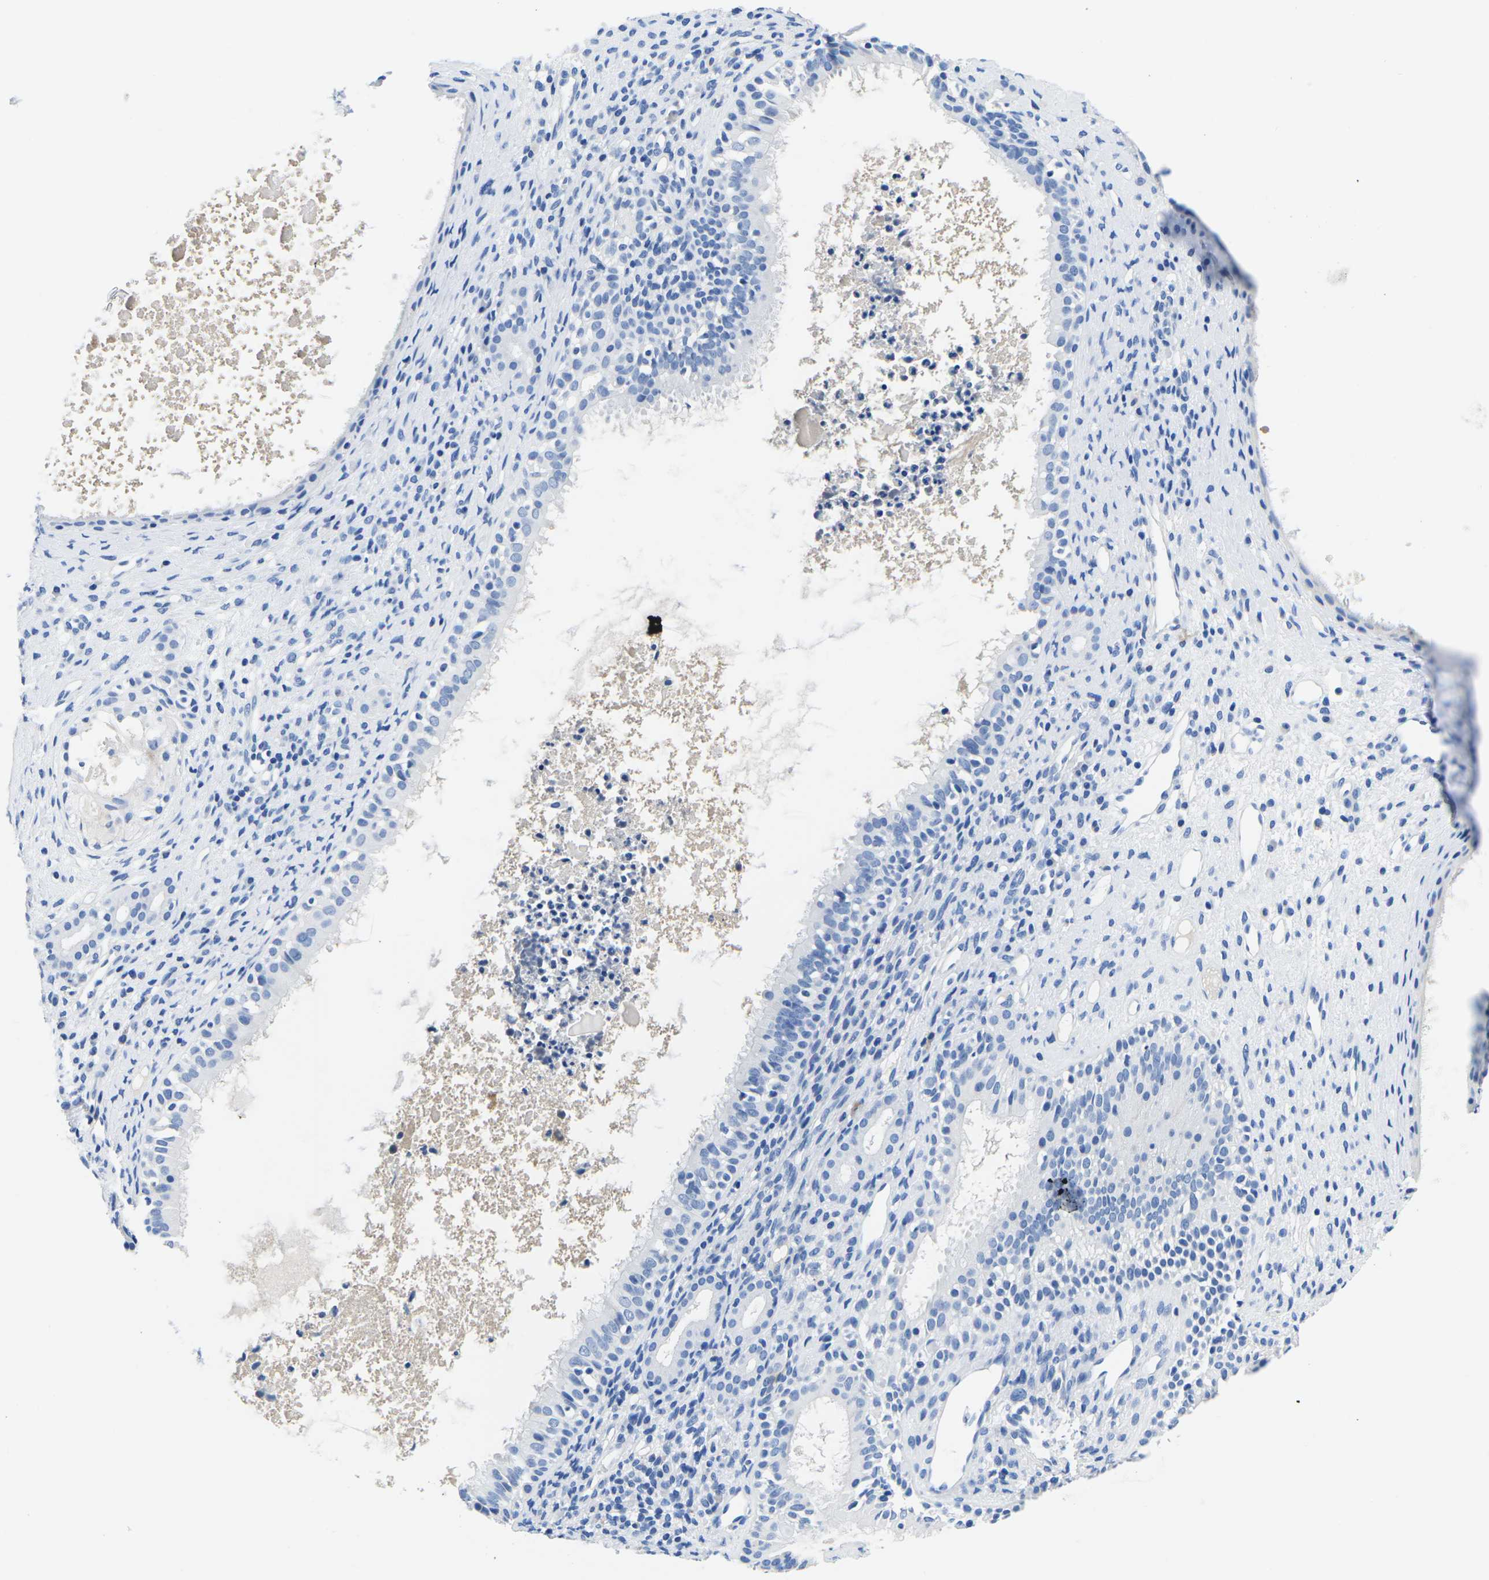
{"staining": {"intensity": "negative", "quantity": "none", "location": "none"}, "tissue": "nasopharynx", "cell_type": "Respiratory epithelial cells", "image_type": "normal", "snomed": [{"axis": "morphology", "description": "Normal tissue, NOS"}, {"axis": "topography", "description": "Nasopharynx"}], "caption": "Respiratory epithelial cells are negative for brown protein staining in unremarkable nasopharynx.", "gene": "CYP1A2", "patient": {"sex": "male", "age": 22}}